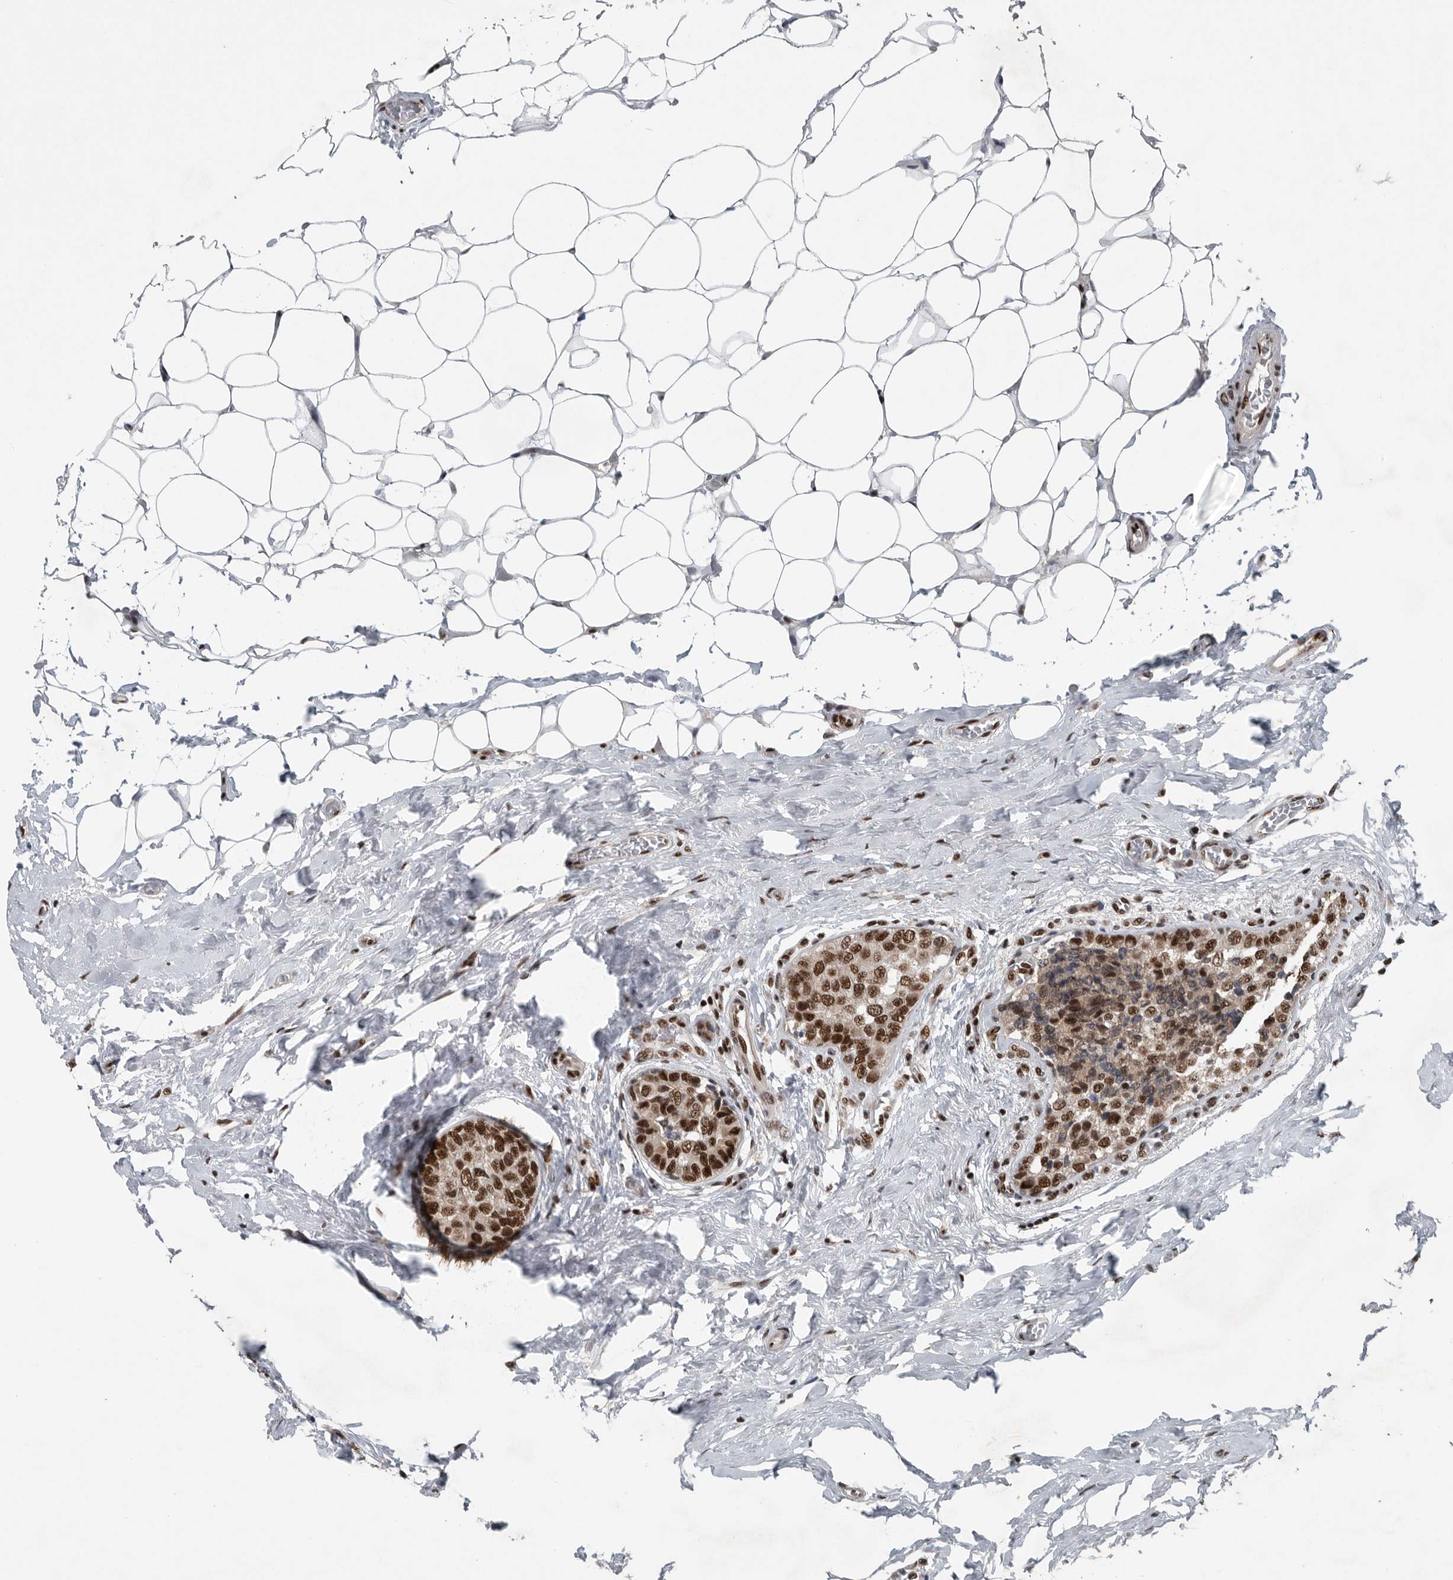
{"staining": {"intensity": "moderate", "quantity": ">75%", "location": "nuclear"}, "tissue": "breast cancer", "cell_type": "Tumor cells", "image_type": "cancer", "snomed": [{"axis": "morphology", "description": "Normal tissue, NOS"}, {"axis": "morphology", "description": "Duct carcinoma"}, {"axis": "topography", "description": "Breast"}], "caption": "High-magnification brightfield microscopy of breast invasive ductal carcinoma stained with DAB (brown) and counterstained with hematoxylin (blue). tumor cells exhibit moderate nuclear staining is present in about>75% of cells. (Stains: DAB in brown, nuclei in blue, Microscopy: brightfield microscopy at high magnification).", "gene": "SENP7", "patient": {"sex": "female", "age": 43}}